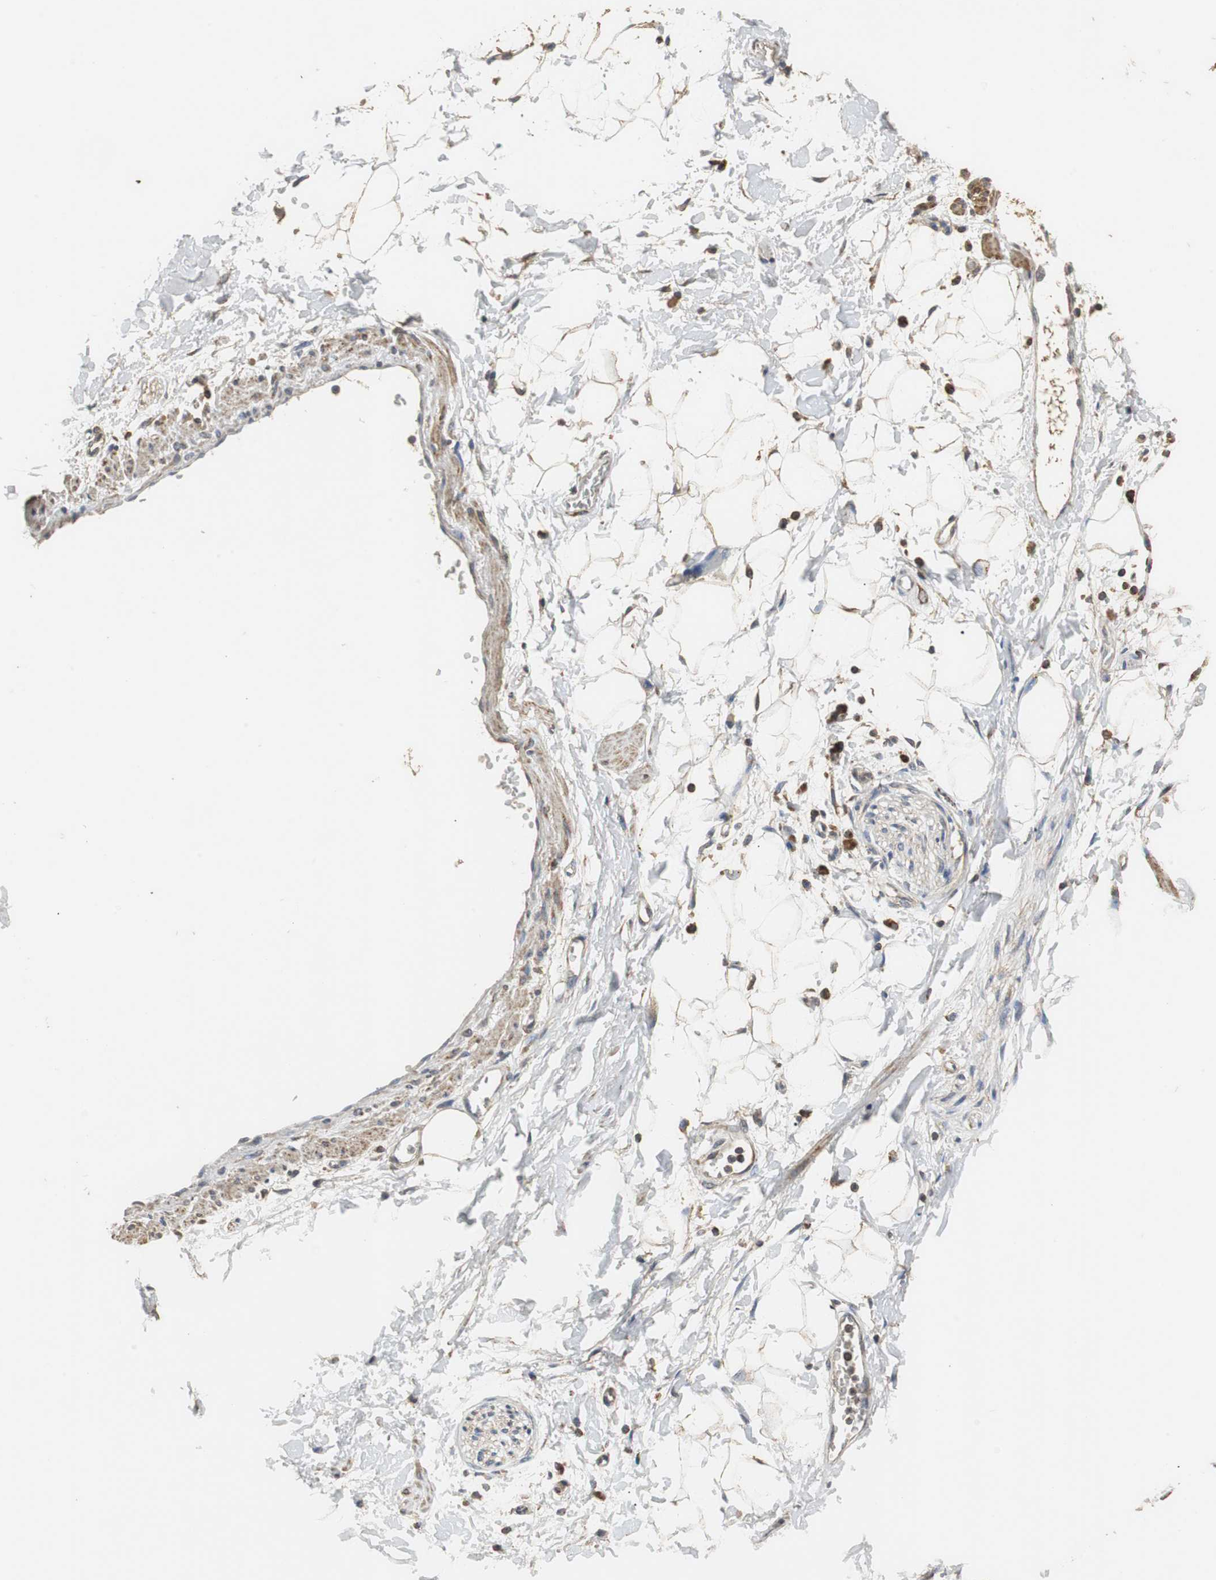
{"staining": {"intensity": "weak", "quantity": ">75%", "location": "cytoplasmic/membranous"}, "tissue": "adipose tissue", "cell_type": "Adipocytes", "image_type": "normal", "snomed": [{"axis": "morphology", "description": "Normal tissue, NOS"}, {"axis": "topography", "description": "Soft tissue"}], "caption": "Normal adipose tissue demonstrates weak cytoplasmic/membranous positivity in about >75% of adipocytes.", "gene": "NNT", "patient": {"sex": "male", "age": 72}}